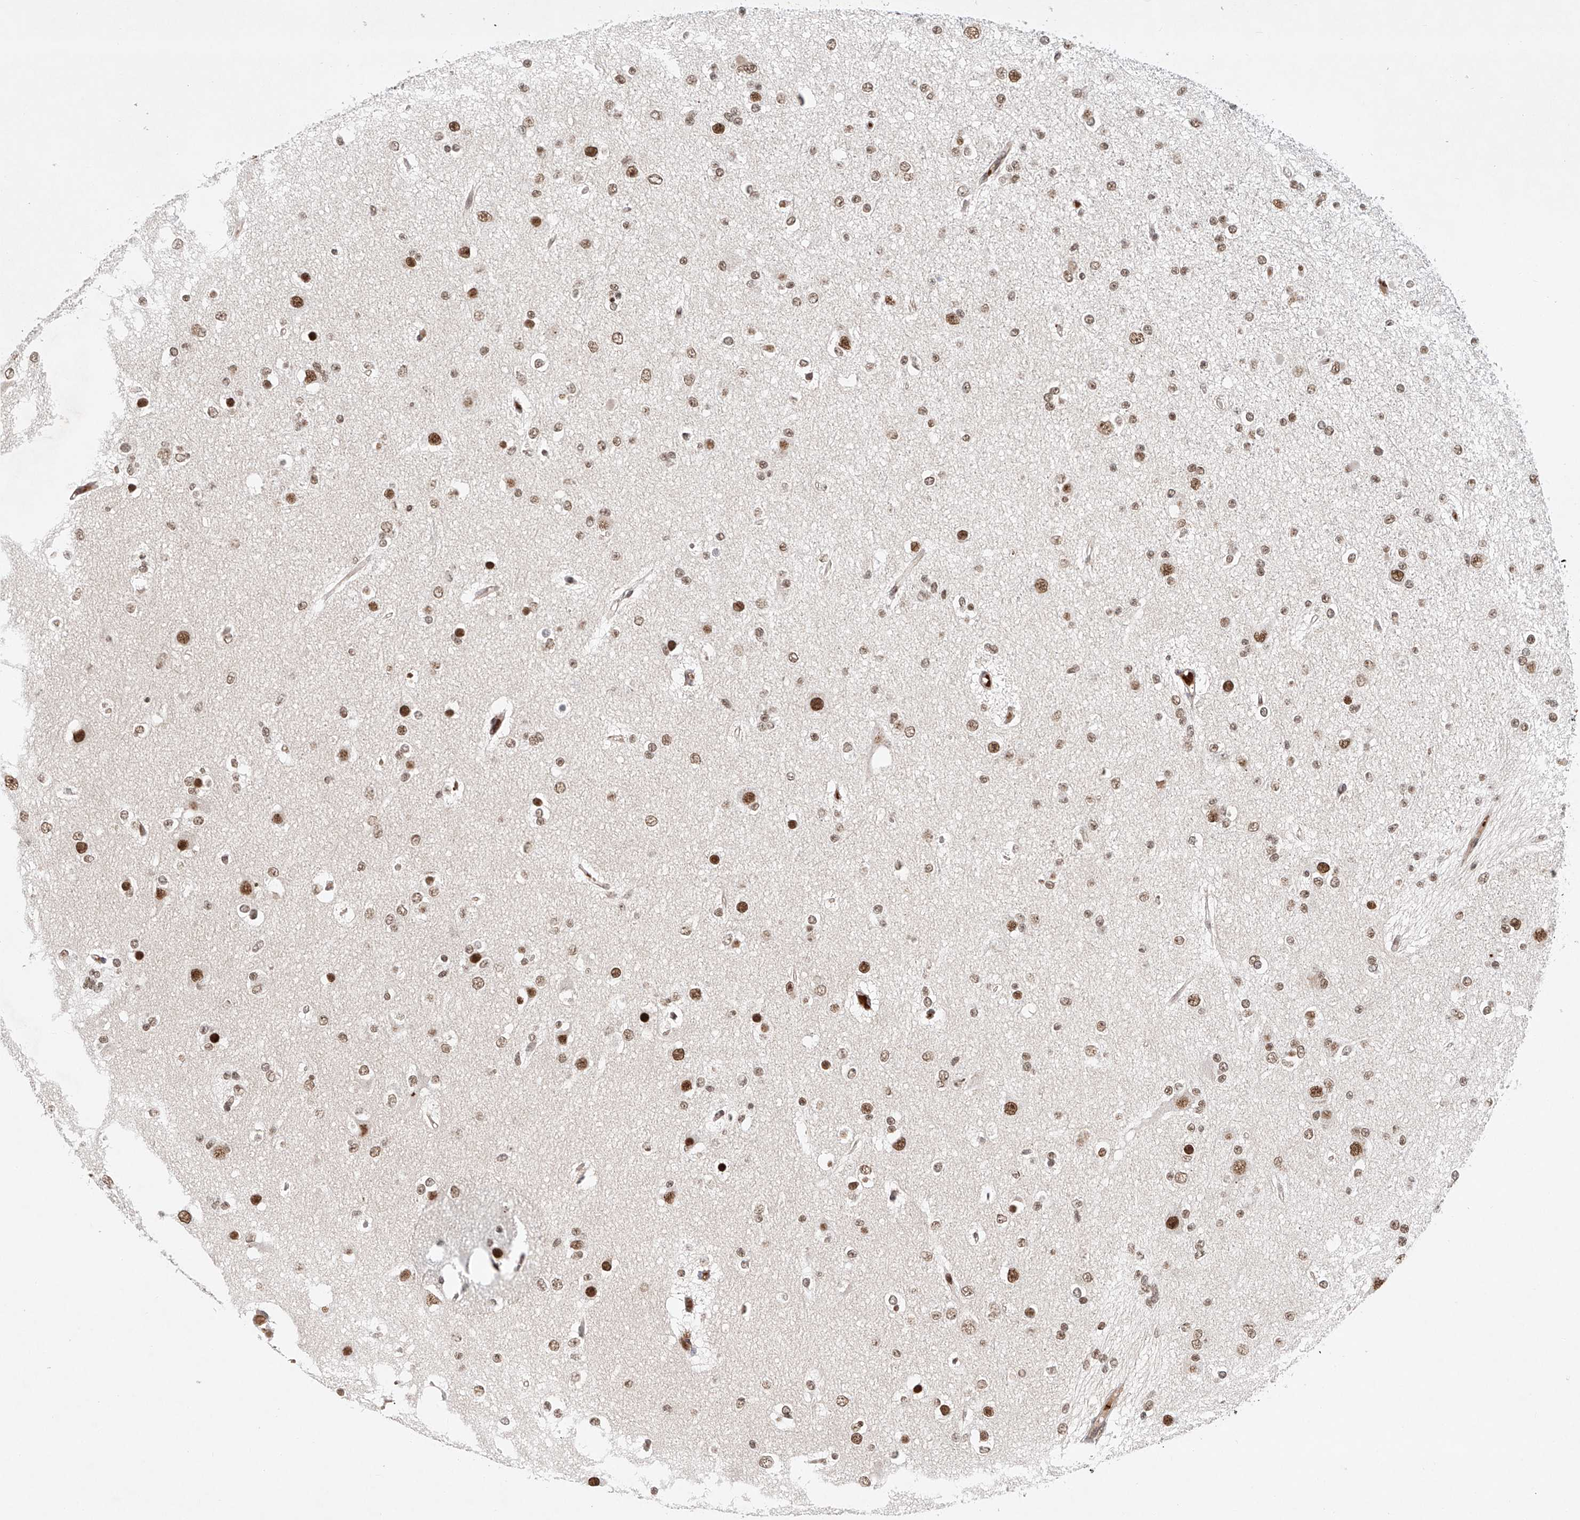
{"staining": {"intensity": "moderate", "quantity": "25%-75%", "location": "nuclear"}, "tissue": "glioma", "cell_type": "Tumor cells", "image_type": "cancer", "snomed": [{"axis": "morphology", "description": "Glioma, malignant, Low grade"}, {"axis": "topography", "description": "Brain"}], "caption": "Approximately 25%-75% of tumor cells in human glioma demonstrate moderate nuclear protein positivity as visualized by brown immunohistochemical staining.", "gene": "ZNF470", "patient": {"sex": "female", "age": 22}}